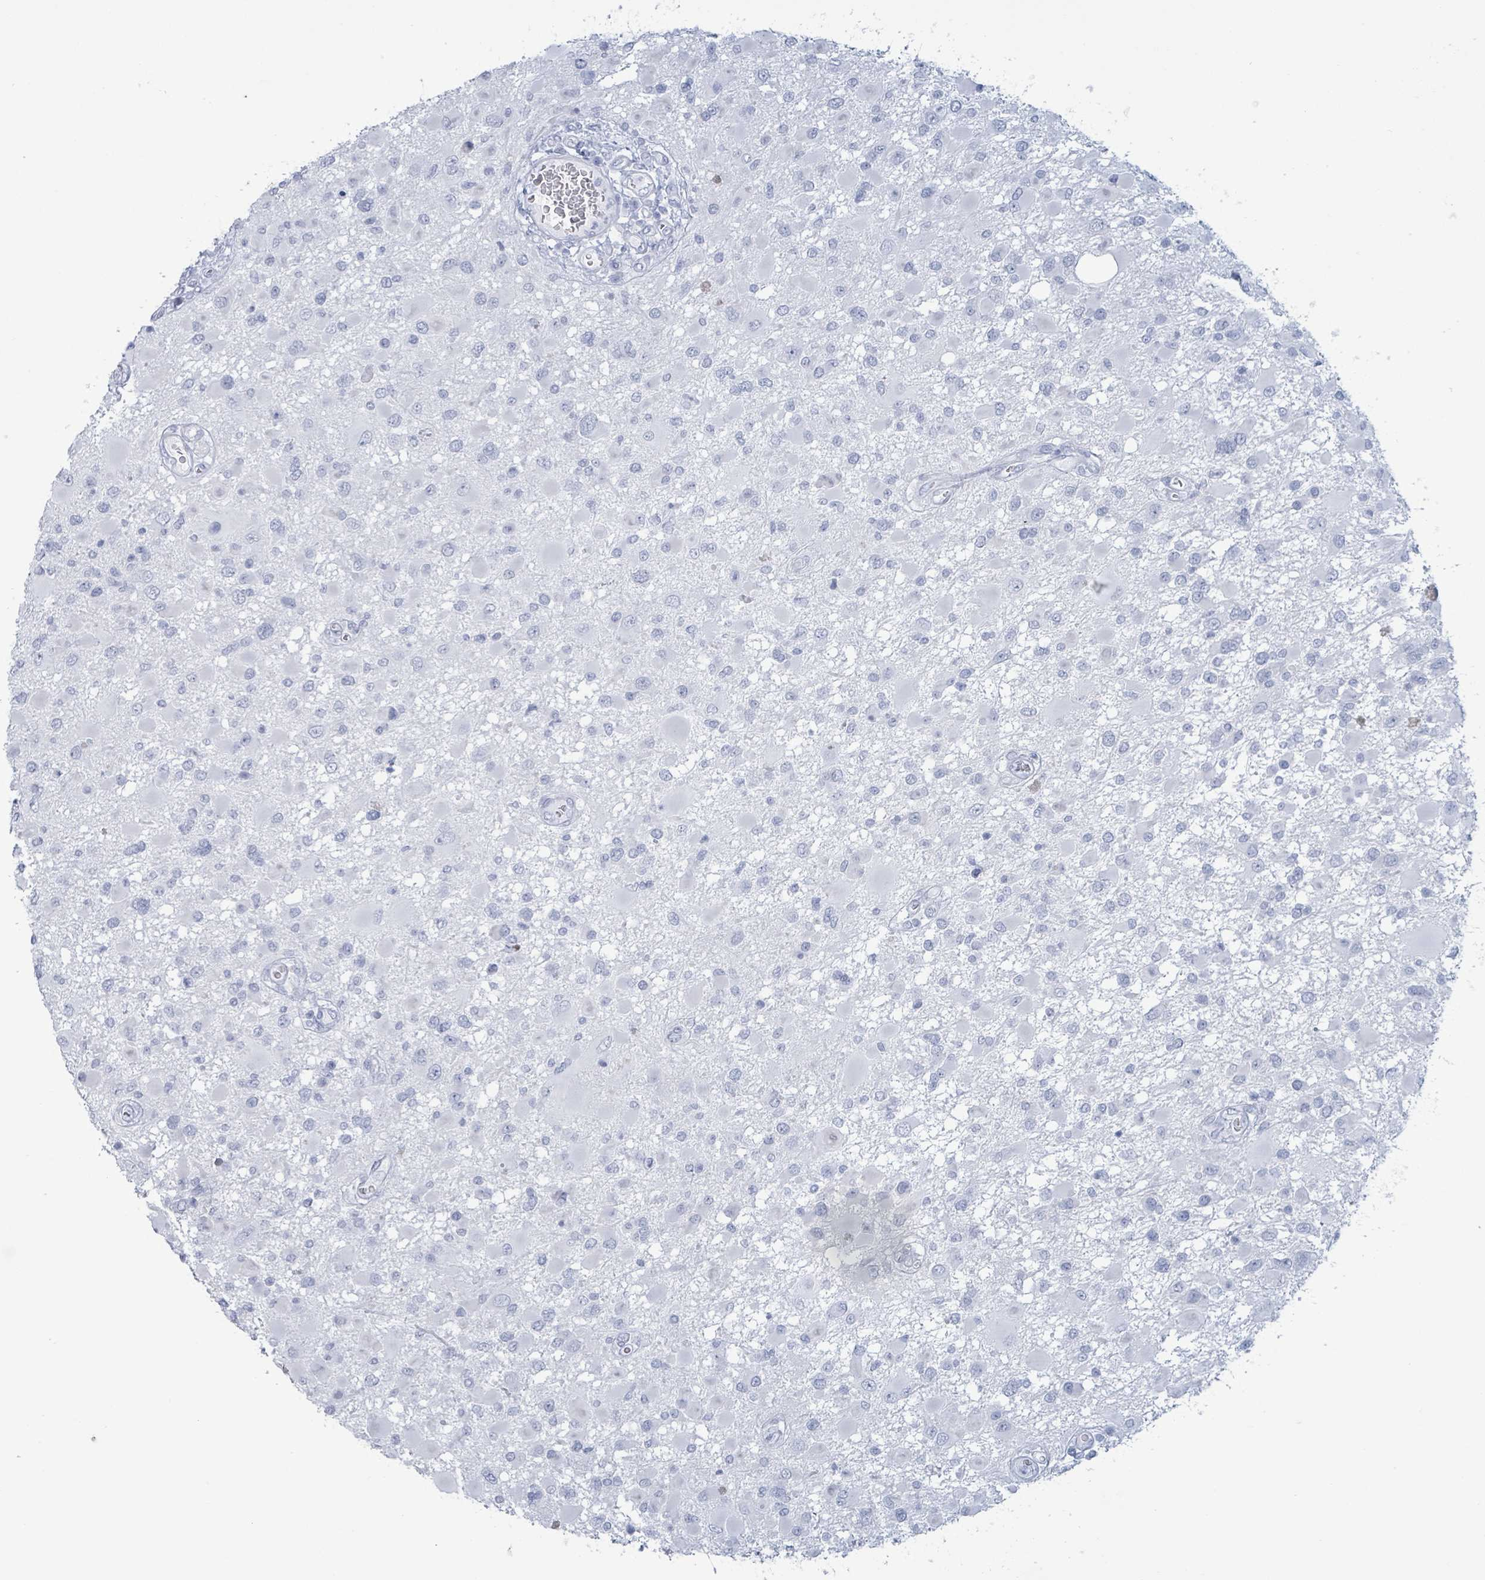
{"staining": {"intensity": "negative", "quantity": "none", "location": "none"}, "tissue": "glioma", "cell_type": "Tumor cells", "image_type": "cancer", "snomed": [{"axis": "morphology", "description": "Glioma, malignant, High grade"}, {"axis": "topography", "description": "Brain"}], "caption": "An immunohistochemistry (IHC) image of glioma is shown. There is no staining in tumor cells of glioma.", "gene": "KRT8", "patient": {"sex": "male", "age": 53}}